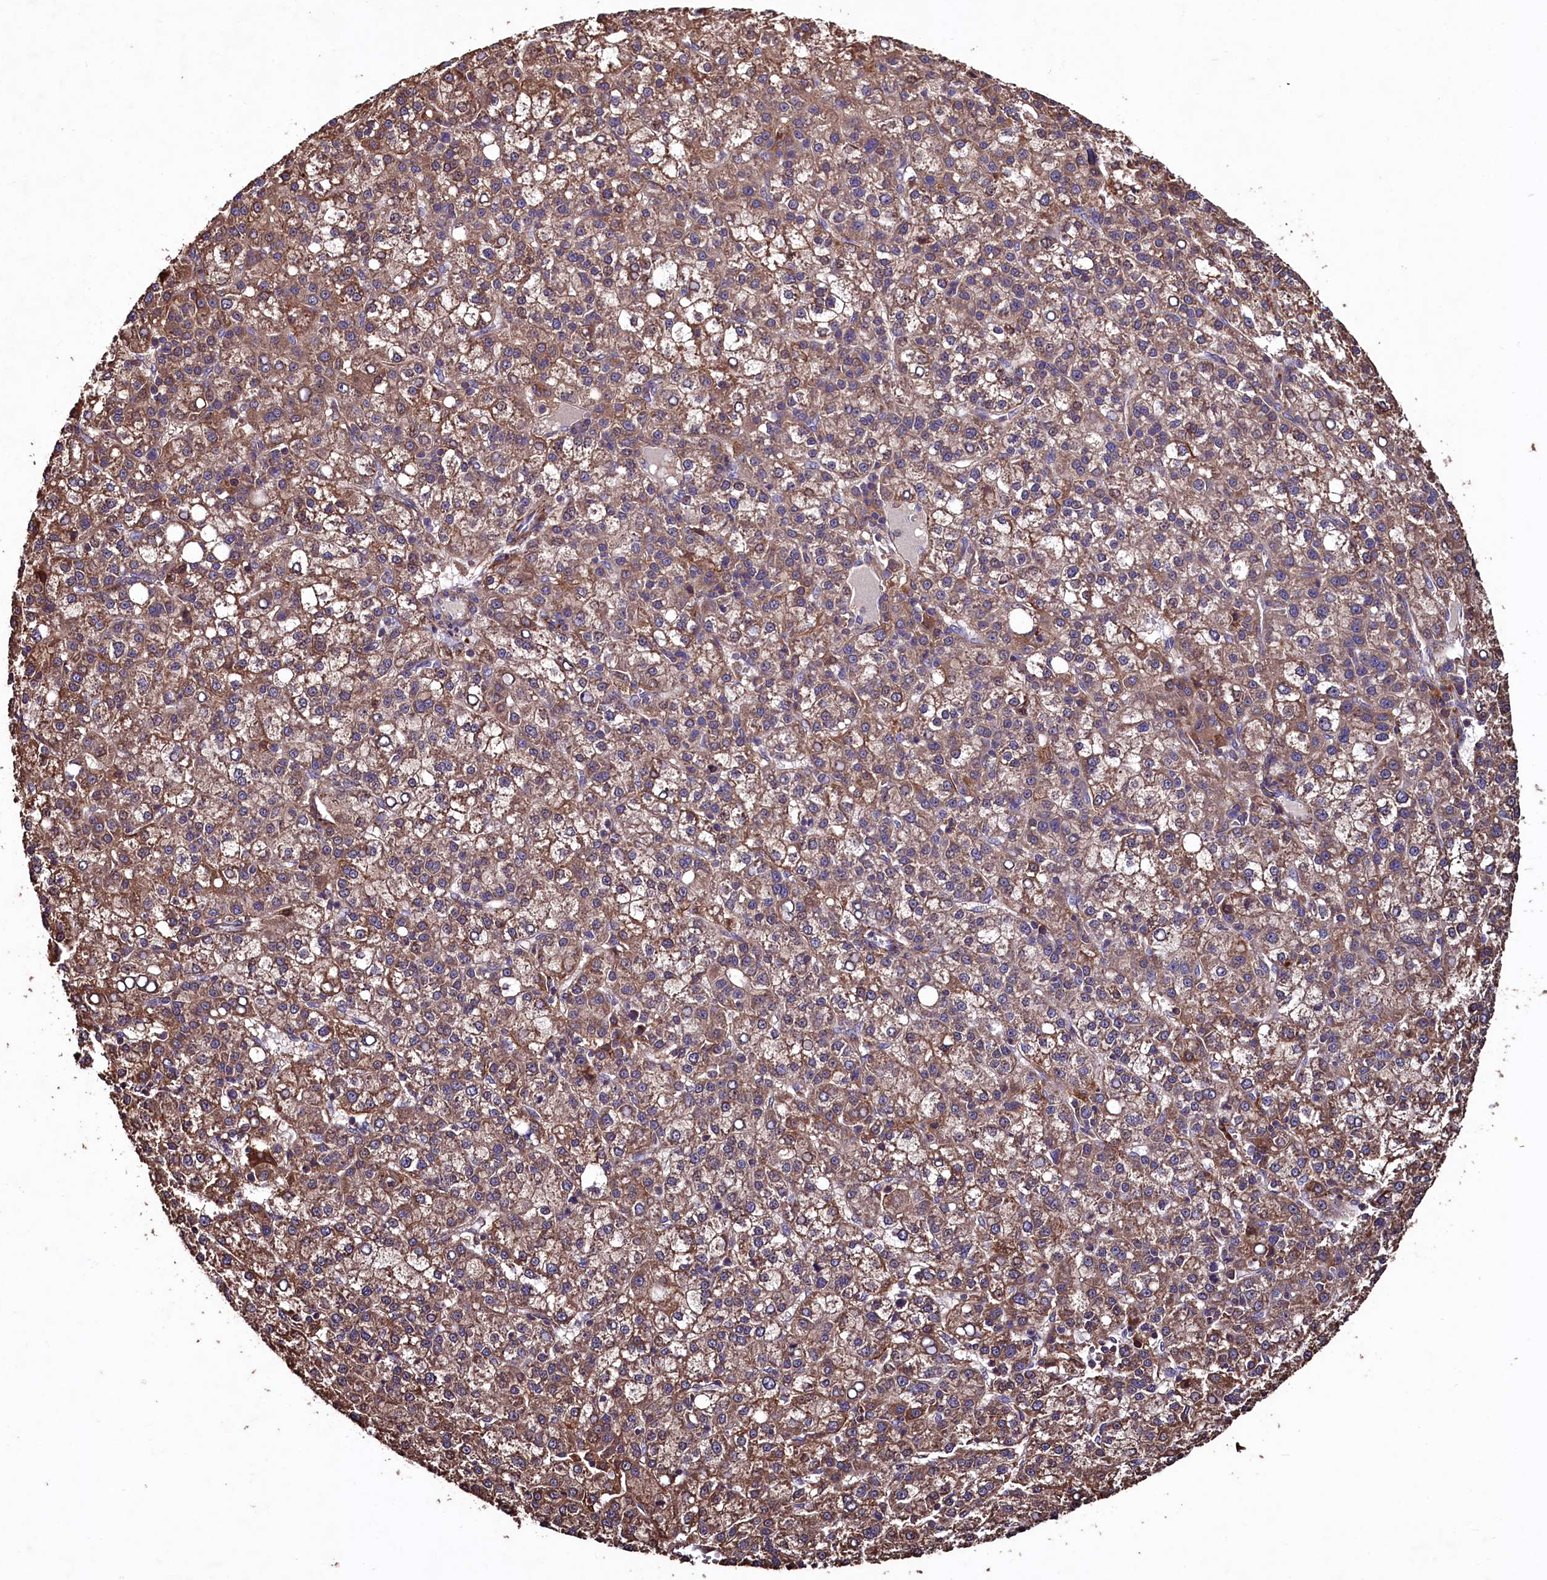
{"staining": {"intensity": "moderate", "quantity": ">75%", "location": "cytoplasmic/membranous"}, "tissue": "liver cancer", "cell_type": "Tumor cells", "image_type": "cancer", "snomed": [{"axis": "morphology", "description": "Carcinoma, Hepatocellular, NOS"}, {"axis": "topography", "description": "Liver"}], "caption": "A micrograph showing moderate cytoplasmic/membranous staining in about >75% of tumor cells in liver cancer, as visualized by brown immunohistochemical staining.", "gene": "TMEM98", "patient": {"sex": "female", "age": 58}}